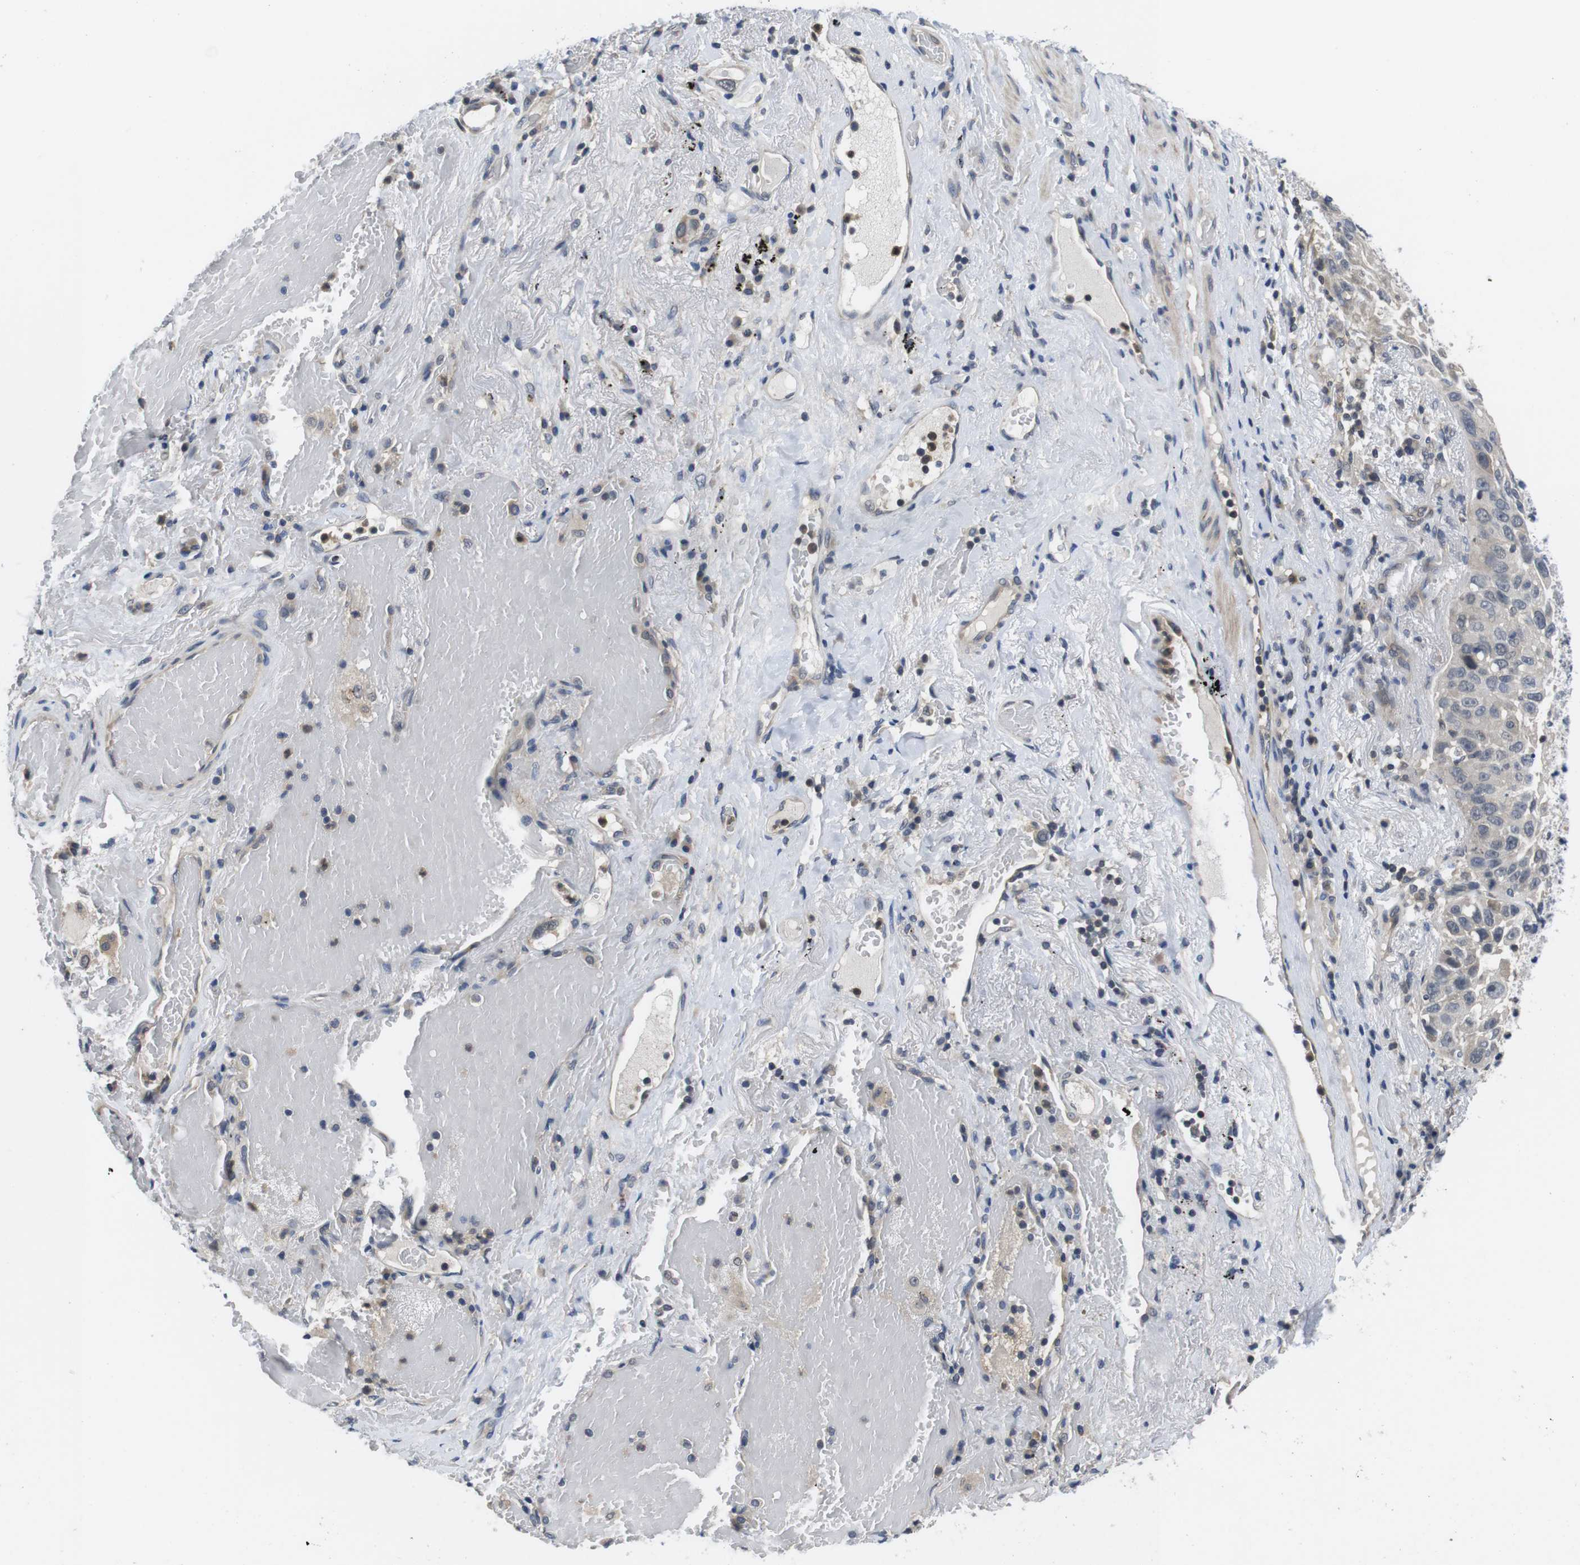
{"staining": {"intensity": "weak", "quantity": "<25%", "location": "cytoplasmic/membranous"}, "tissue": "lung cancer", "cell_type": "Tumor cells", "image_type": "cancer", "snomed": [{"axis": "morphology", "description": "Squamous cell carcinoma, NOS"}, {"axis": "topography", "description": "Lung"}], "caption": "IHC of human squamous cell carcinoma (lung) displays no staining in tumor cells.", "gene": "FADD", "patient": {"sex": "male", "age": 57}}